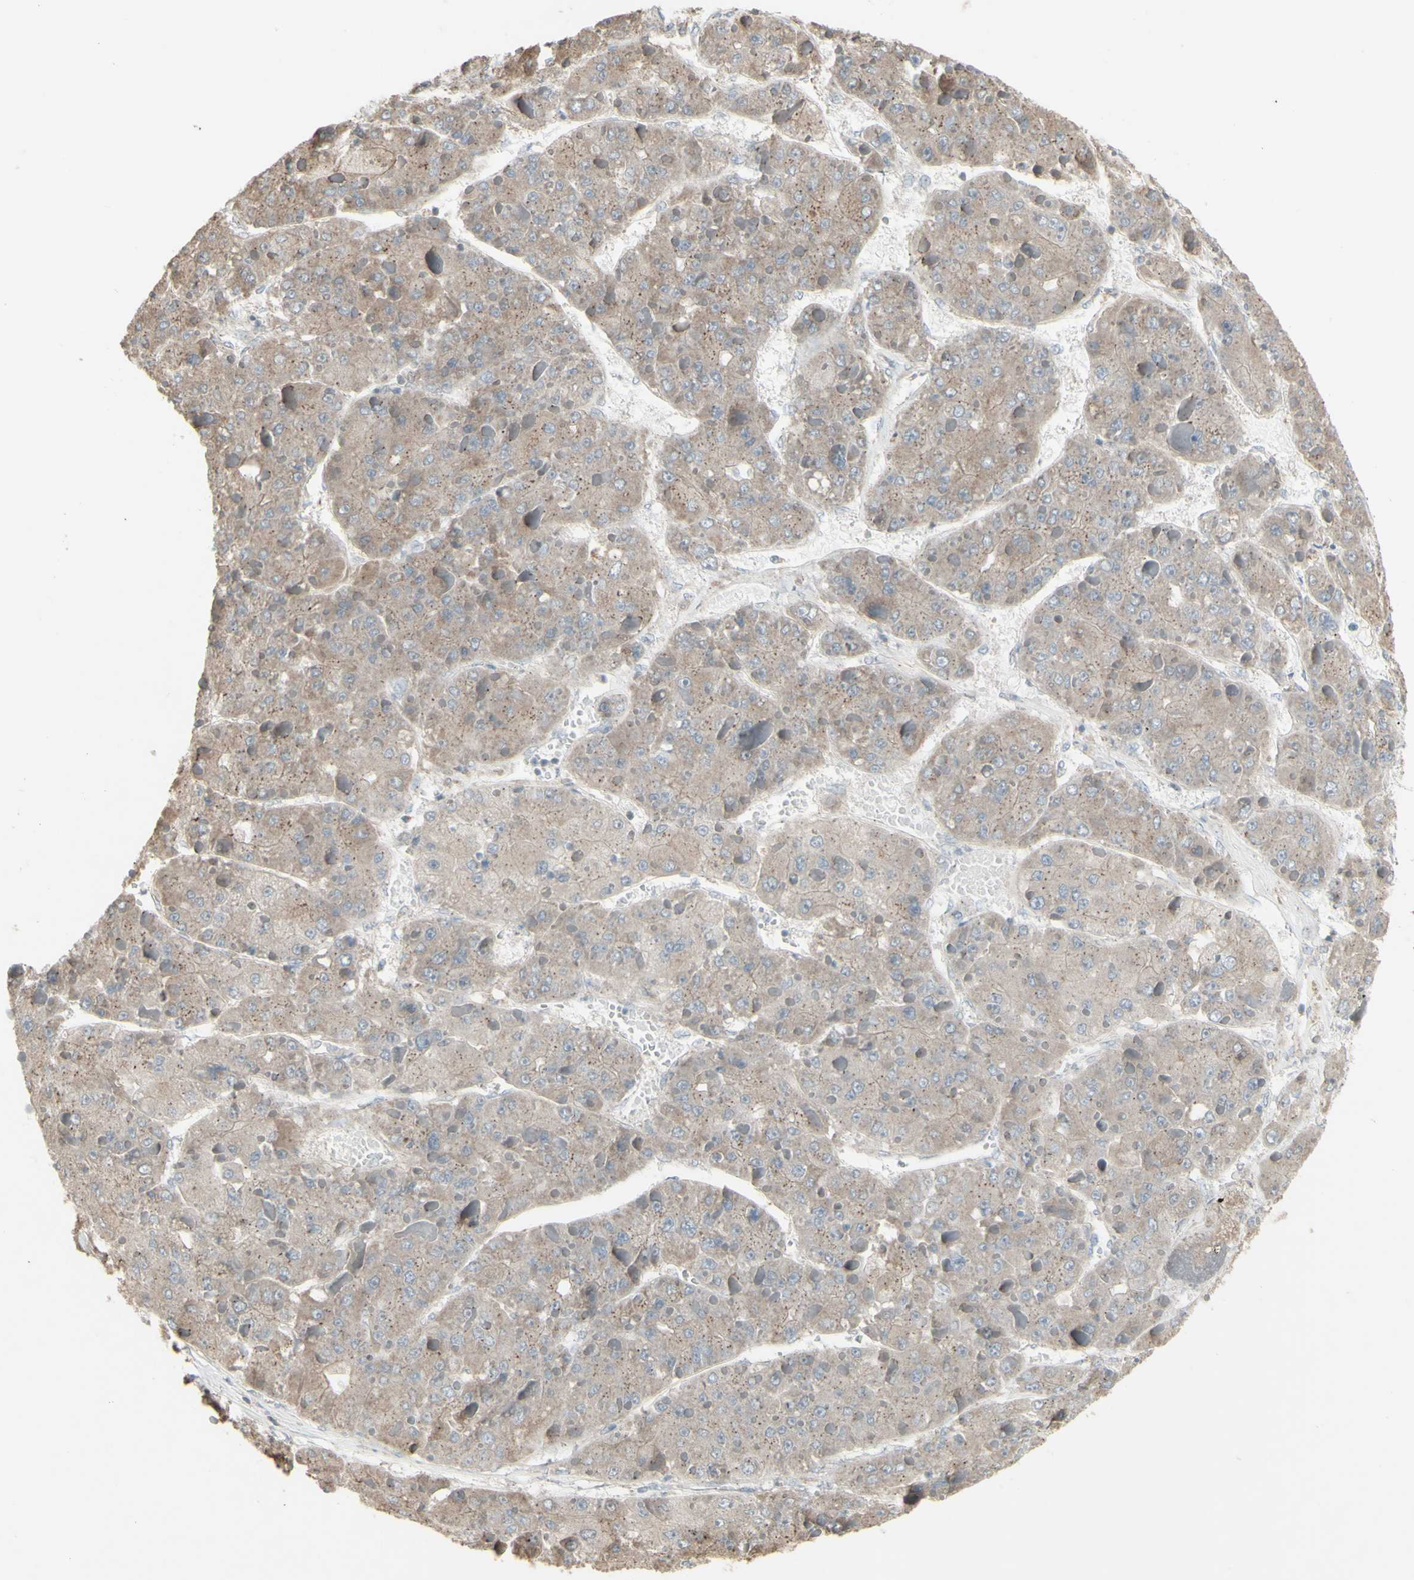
{"staining": {"intensity": "weak", "quantity": ">75%", "location": "cytoplasmic/membranous"}, "tissue": "liver cancer", "cell_type": "Tumor cells", "image_type": "cancer", "snomed": [{"axis": "morphology", "description": "Carcinoma, Hepatocellular, NOS"}, {"axis": "topography", "description": "Liver"}], "caption": "Liver hepatocellular carcinoma stained with immunohistochemistry displays weak cytoplasmic/membranous staining in about >75% of tumor cells.", "gene": "FXYD3", "patient": {"sex": "female", "age": 73}}